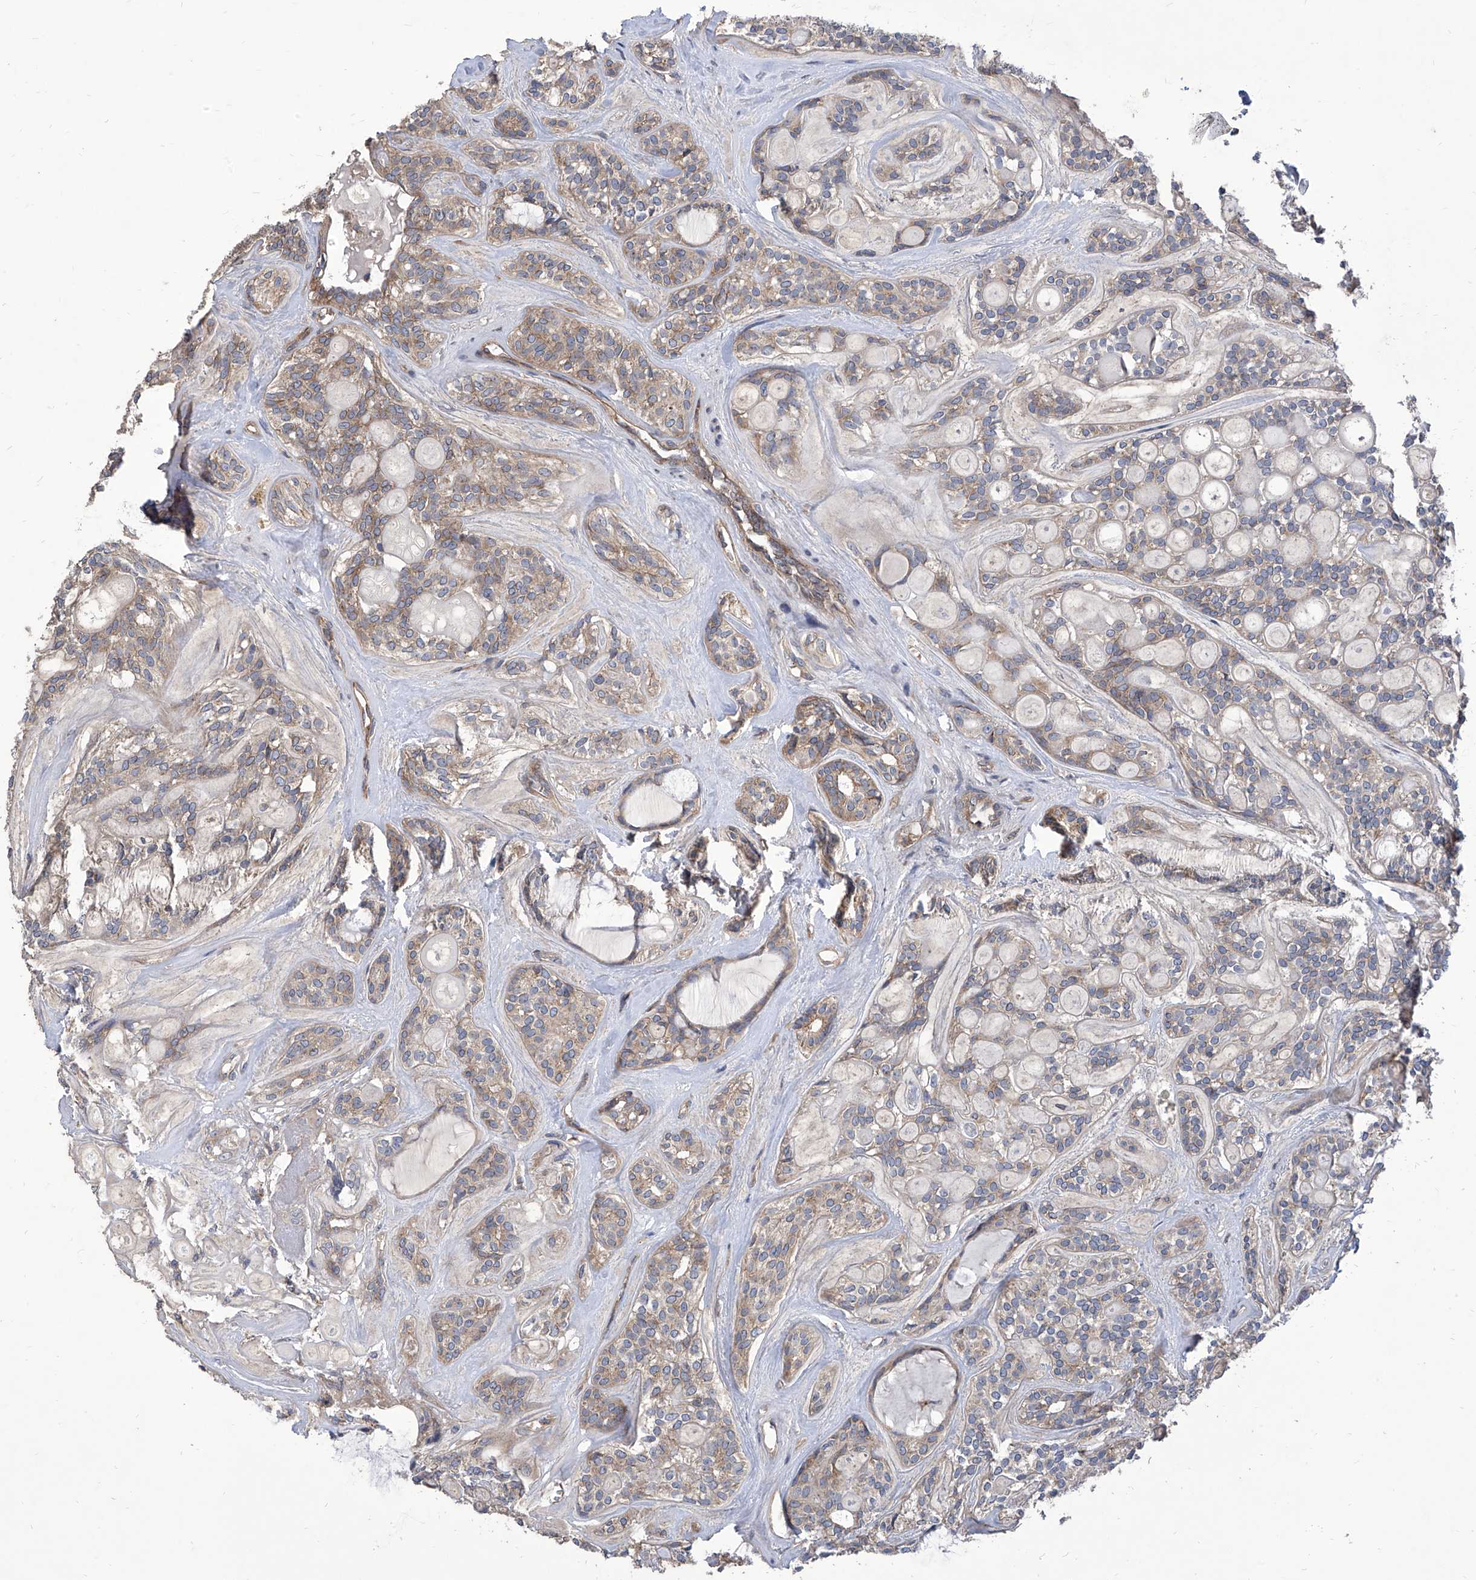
{"staining": {"intensity": "weak", "quantity": "25%-75%", "location": "cytoplasmic/membranous"}, "tissue": "head and neck cancer", "cell_type": "Tumor cells", "image_type": "cancer", "snomed": [{"axis": "morphology", "description": "Adenocarcinoma, NOS"}, {"axis": "topography", "description": "Head-Neck"}], "caption": "Approximately 25%-75% of tumor cells in head and neck adenocarcinoma reveal weak cytoplasmic/membranous protein positivity as visualized by brown immunohistochemical staining.", "gene": "TJAP1", "patient": {"sex": "male", "age": 66}}